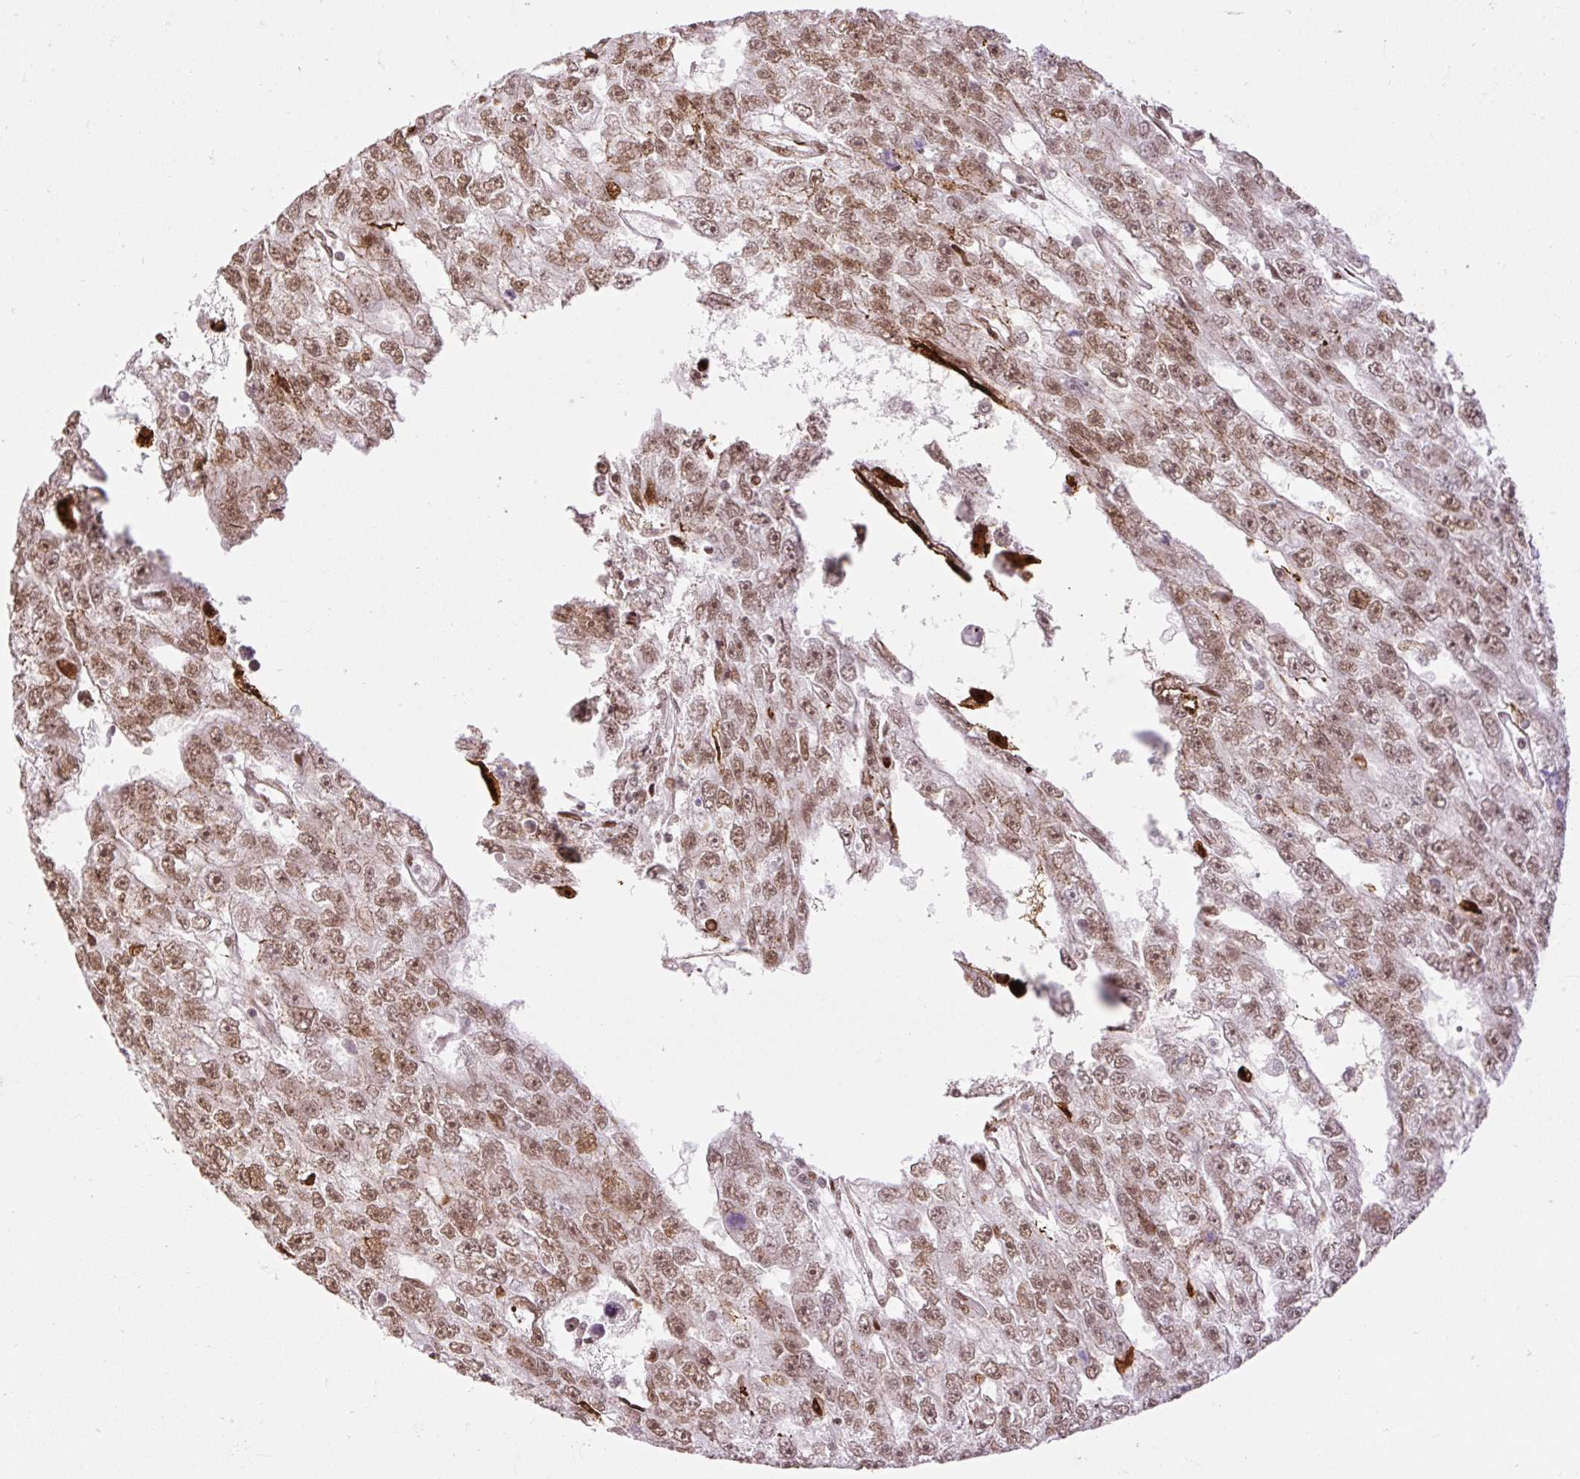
{"staining": {"intensity": "moderate", "quantity": ">75%", "location": "nuclear"}, "tissue": "testis cancer", "cell_type": "Tumor cells", "image_type": "cancer", "snomed": [{"axis": "morphology", "description": "Carcinoma, Embryonal, NOS"}, {"axis": "topography", "description": "Testis"}], "caption": "High-magnification brightfield microscopy of testis cancer (embryonal carcinoma) stained with DAB (brown) and counterstained with hematoxylin (blue). tumor cells exhibit moderate nuclear expression is appreciated in approximately>75% of cells. The protein of interest is stained brown, and the nuclei are stained in blue (DAB IHC with brightfield microscopy, high magnification).", "gene": "RIPPLY3", "patient": {"sex": "male", "age": 20}}